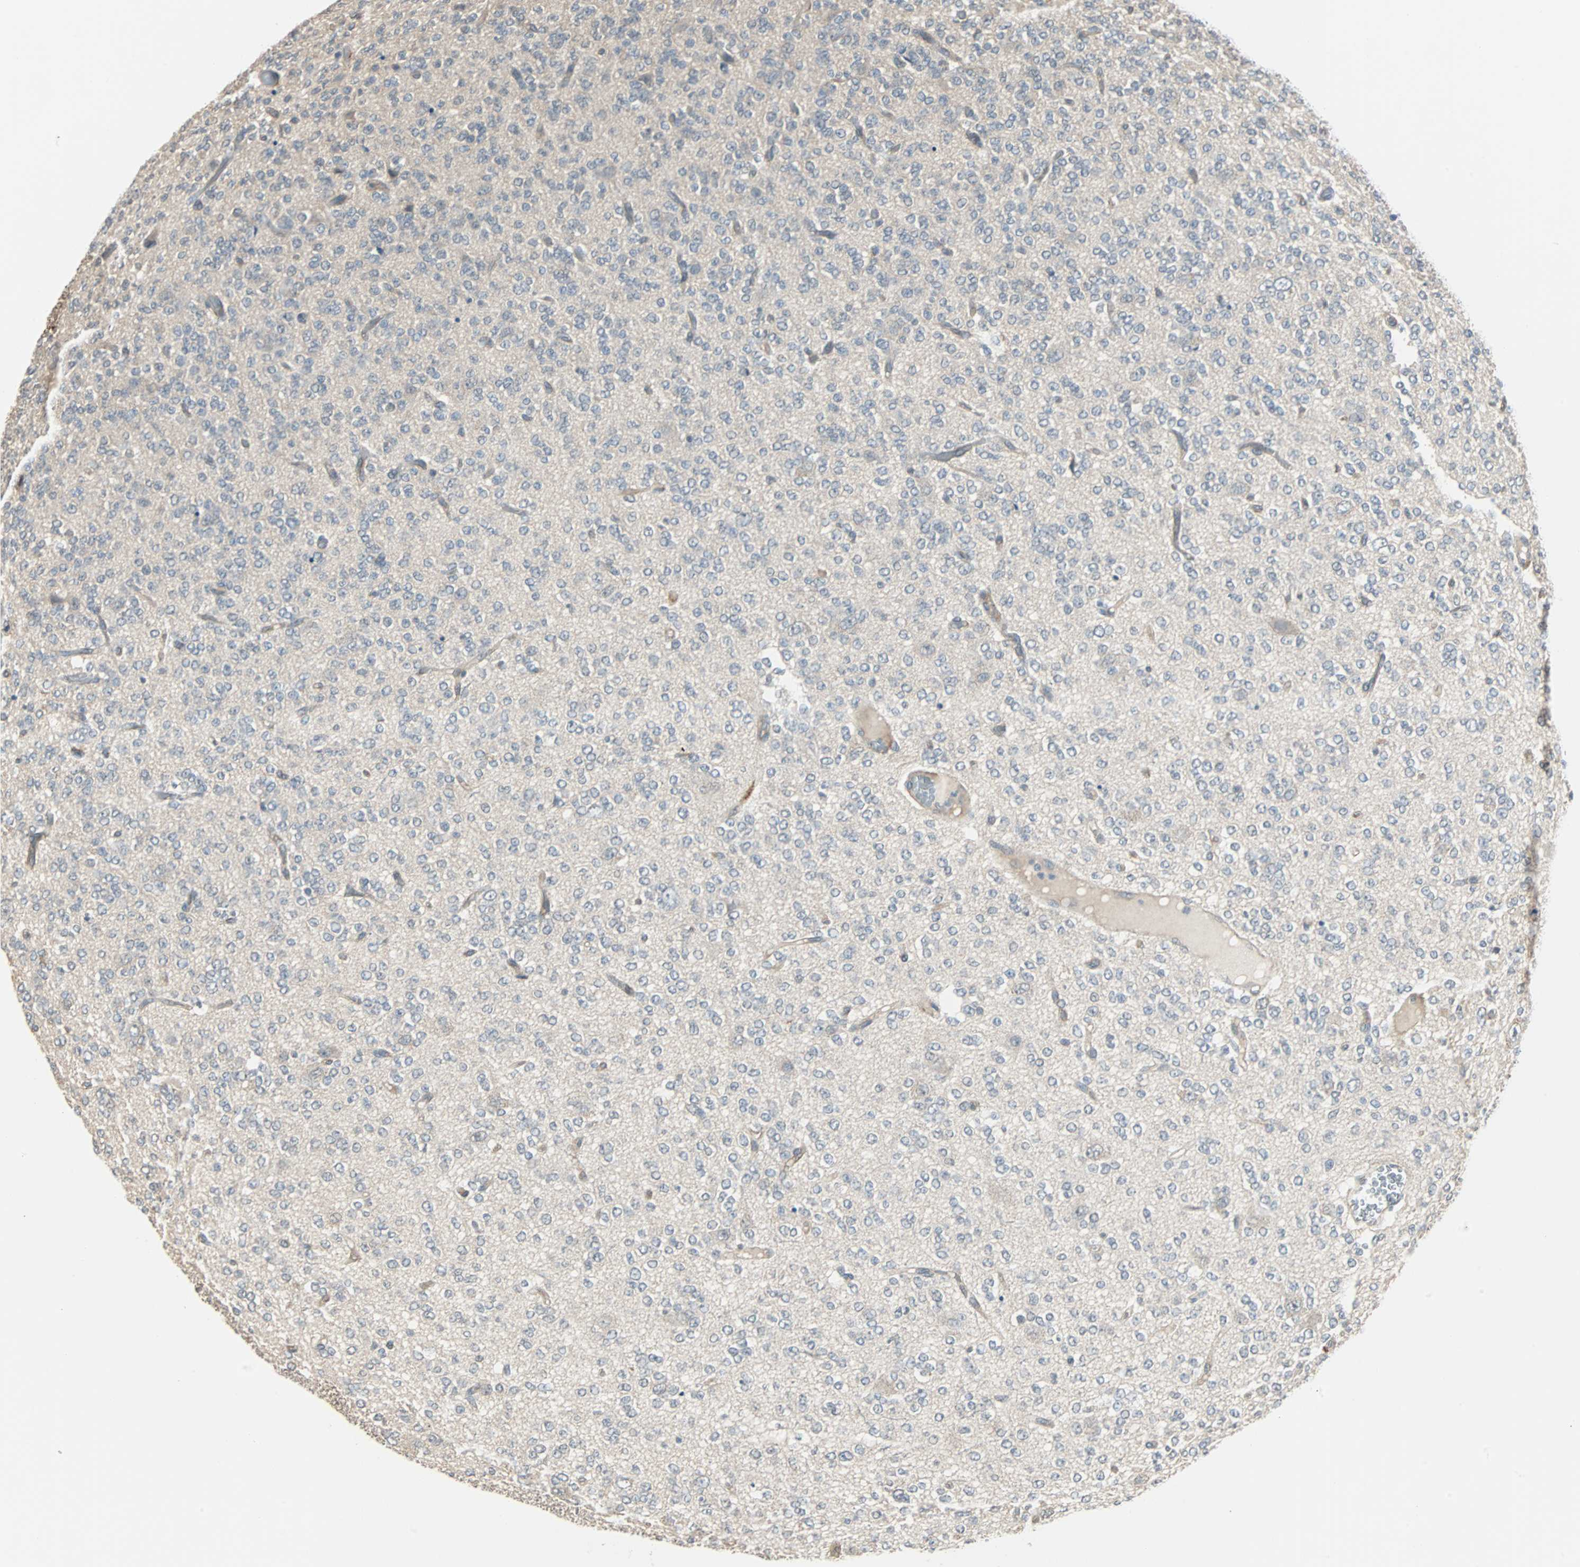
{"staining": {"intensity": "negative", "quantity": "none", "location": "none"}, "tissue": "glioma", "cell_type": "Tumor cells", "image_type": "cancer", "snomed": [{"axis": "morphology", "description": "Glioma, malignant, Low grade"}, {"axis": "topography", "description": "Brain"}], "caption": "Tumor cells show no significant expression in glioma.", "gene": "CMC2", "patient": {"sex": "male", "age": 38}}